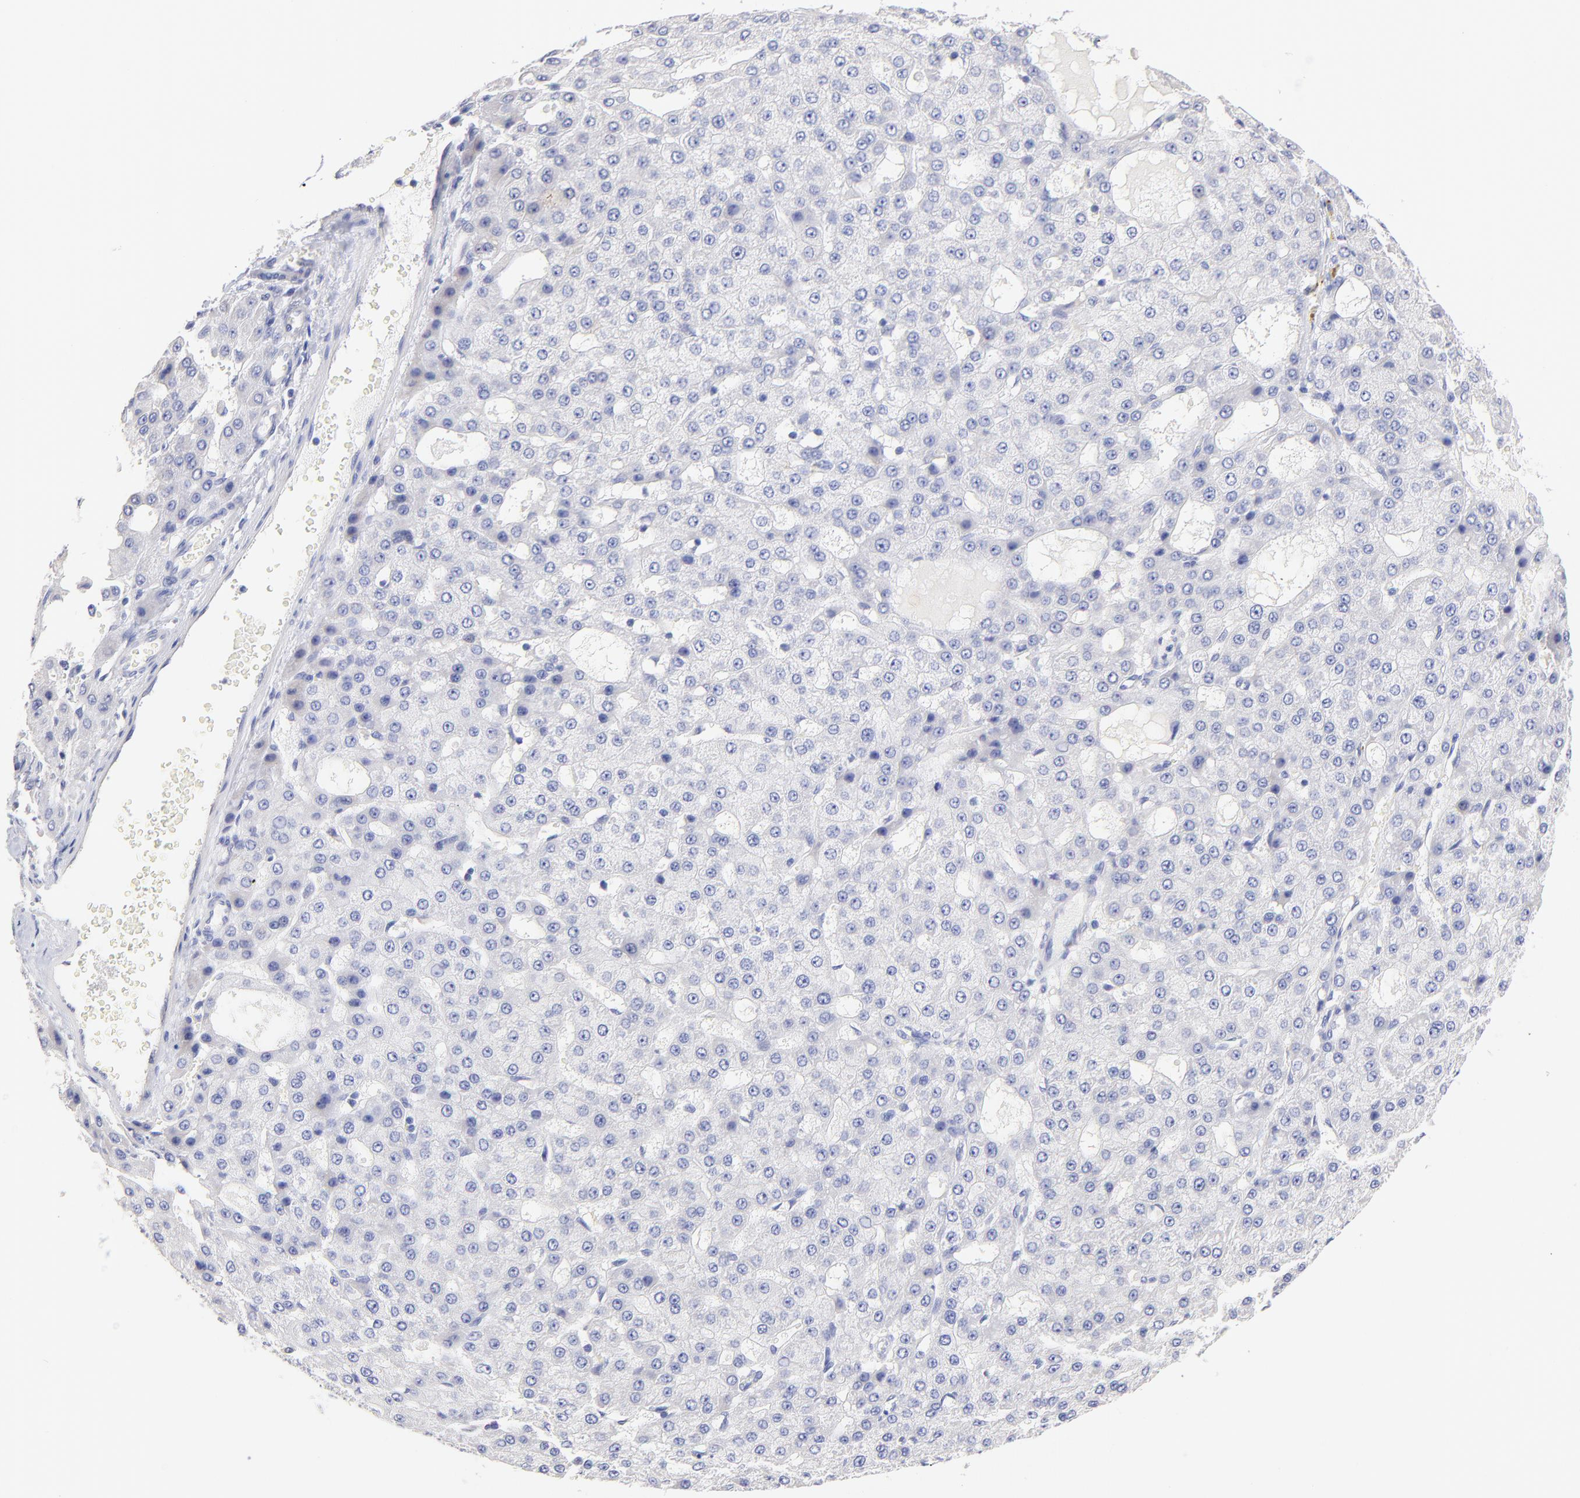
{"staining": {"intensity": "negative", "quantity": "none", "location": "none"}, "tissue": "liver cancer", "cell_type": "Tumor cells", "image_type": "cancer", "snomed": [{"axis": "morphology", "description": "Carcinoma, Hepatocellular, NOS"}, {"axis": "topography", "description": "Liver"}], "caption": "Protein analysis of liver cancer demonstrates no significant expression in tumor cells.", "gene": "CFAP57", "patient": {"sex": "male", "age": 47}}